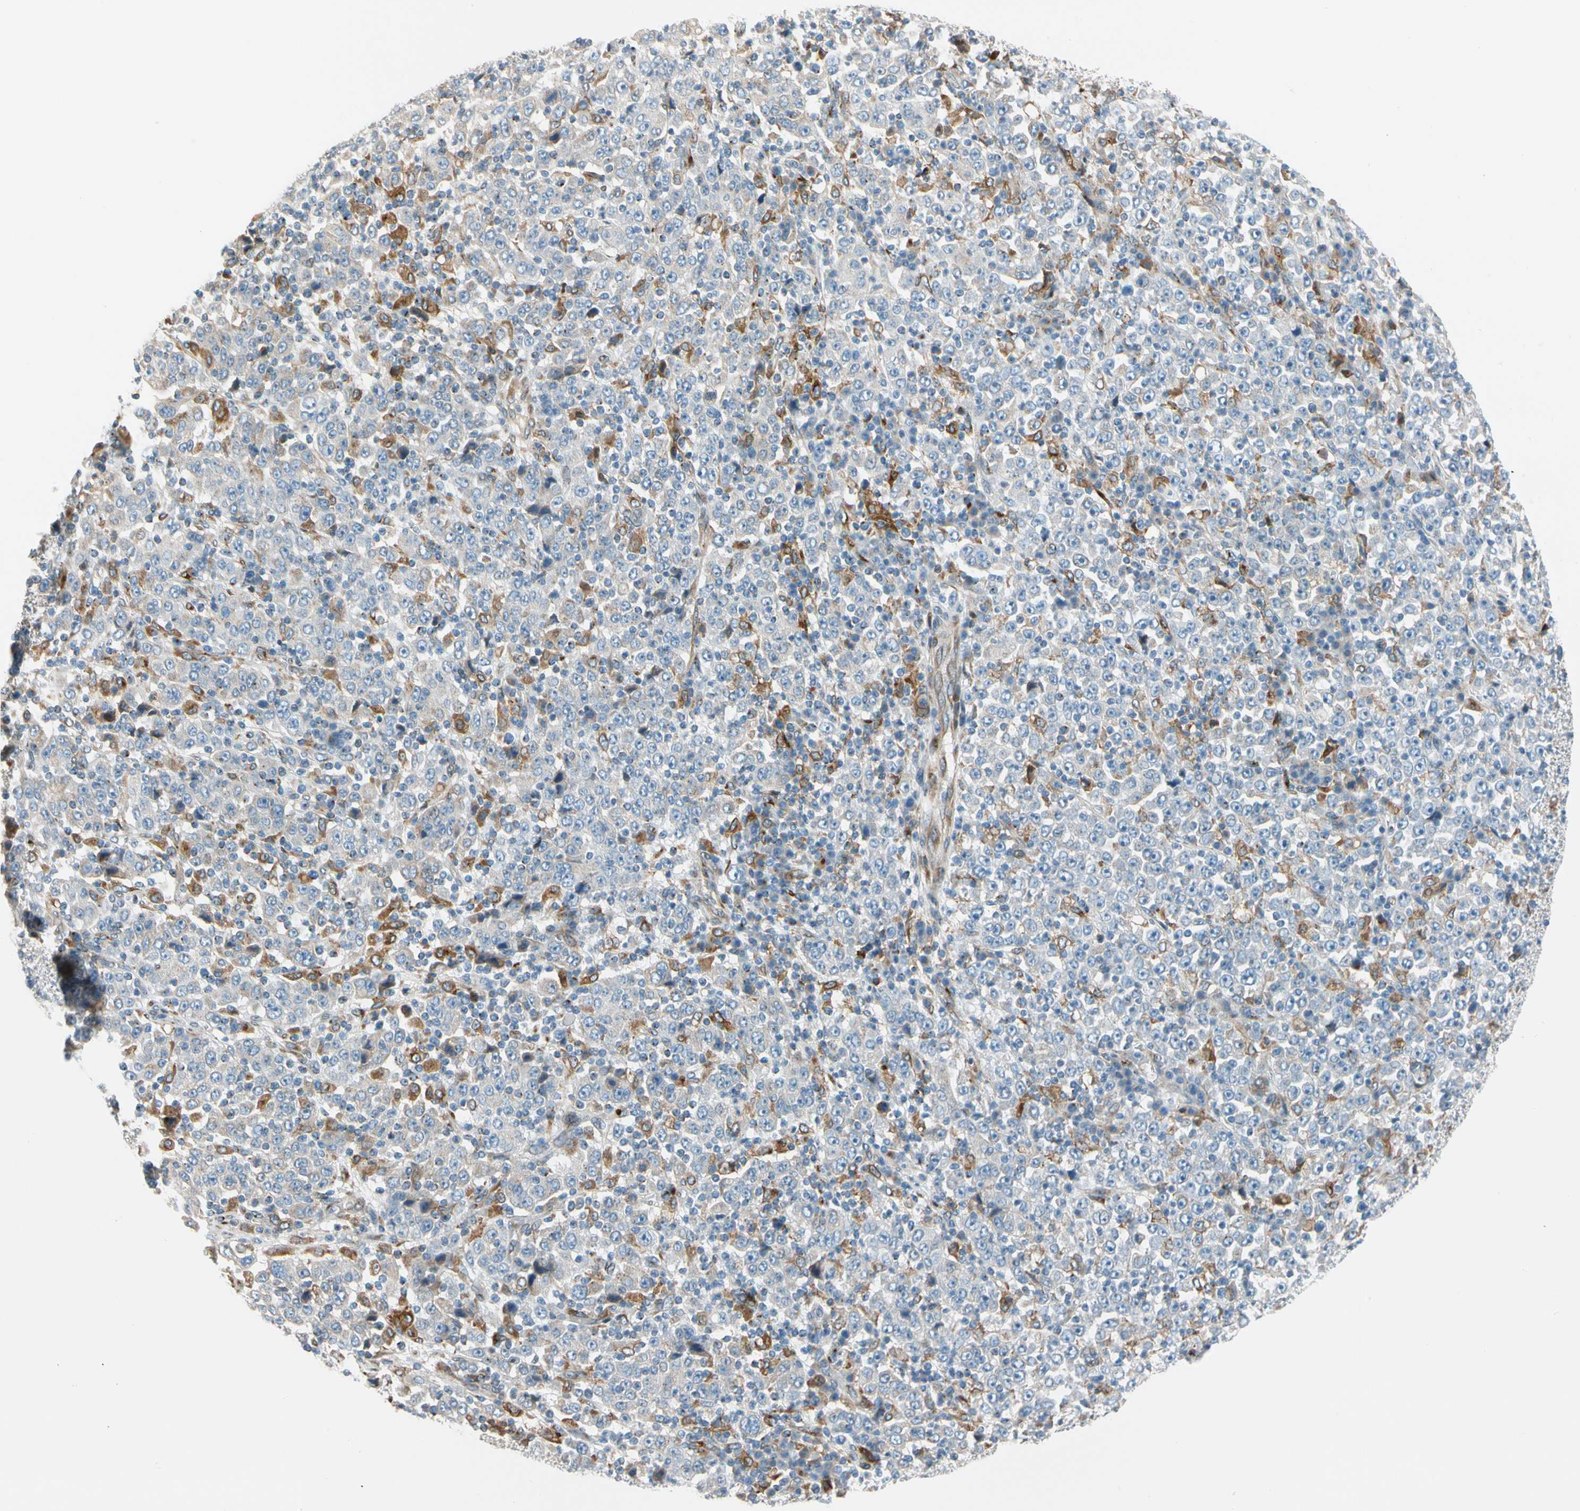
{"staining": {"intensity": "weak", "quantity": "<25%", "location": "cytoplasmic/membranous"}, "tissue": "stomach cancer", "cell_type": "Tumor cells", "image_type": "cancer", "snomed": [{"axis": "morphology", "description": "Normal tissue, NOS"}, {"axis": "morphology", "description": "Adenocarcinoma, NOS"}, {"axis": "topography", "description": "Stomach, upper"}, {"axis": "topography", "description": "Stomach"}], "caption": "An immunohistochemistry histopathology image of adenocarcinoma (stomach) is shown. There is no staining in tumor cells of adenocarcinoma (stomach).", "gene": "NUCB1", "patient": {"sex": "male", "age": 59}}